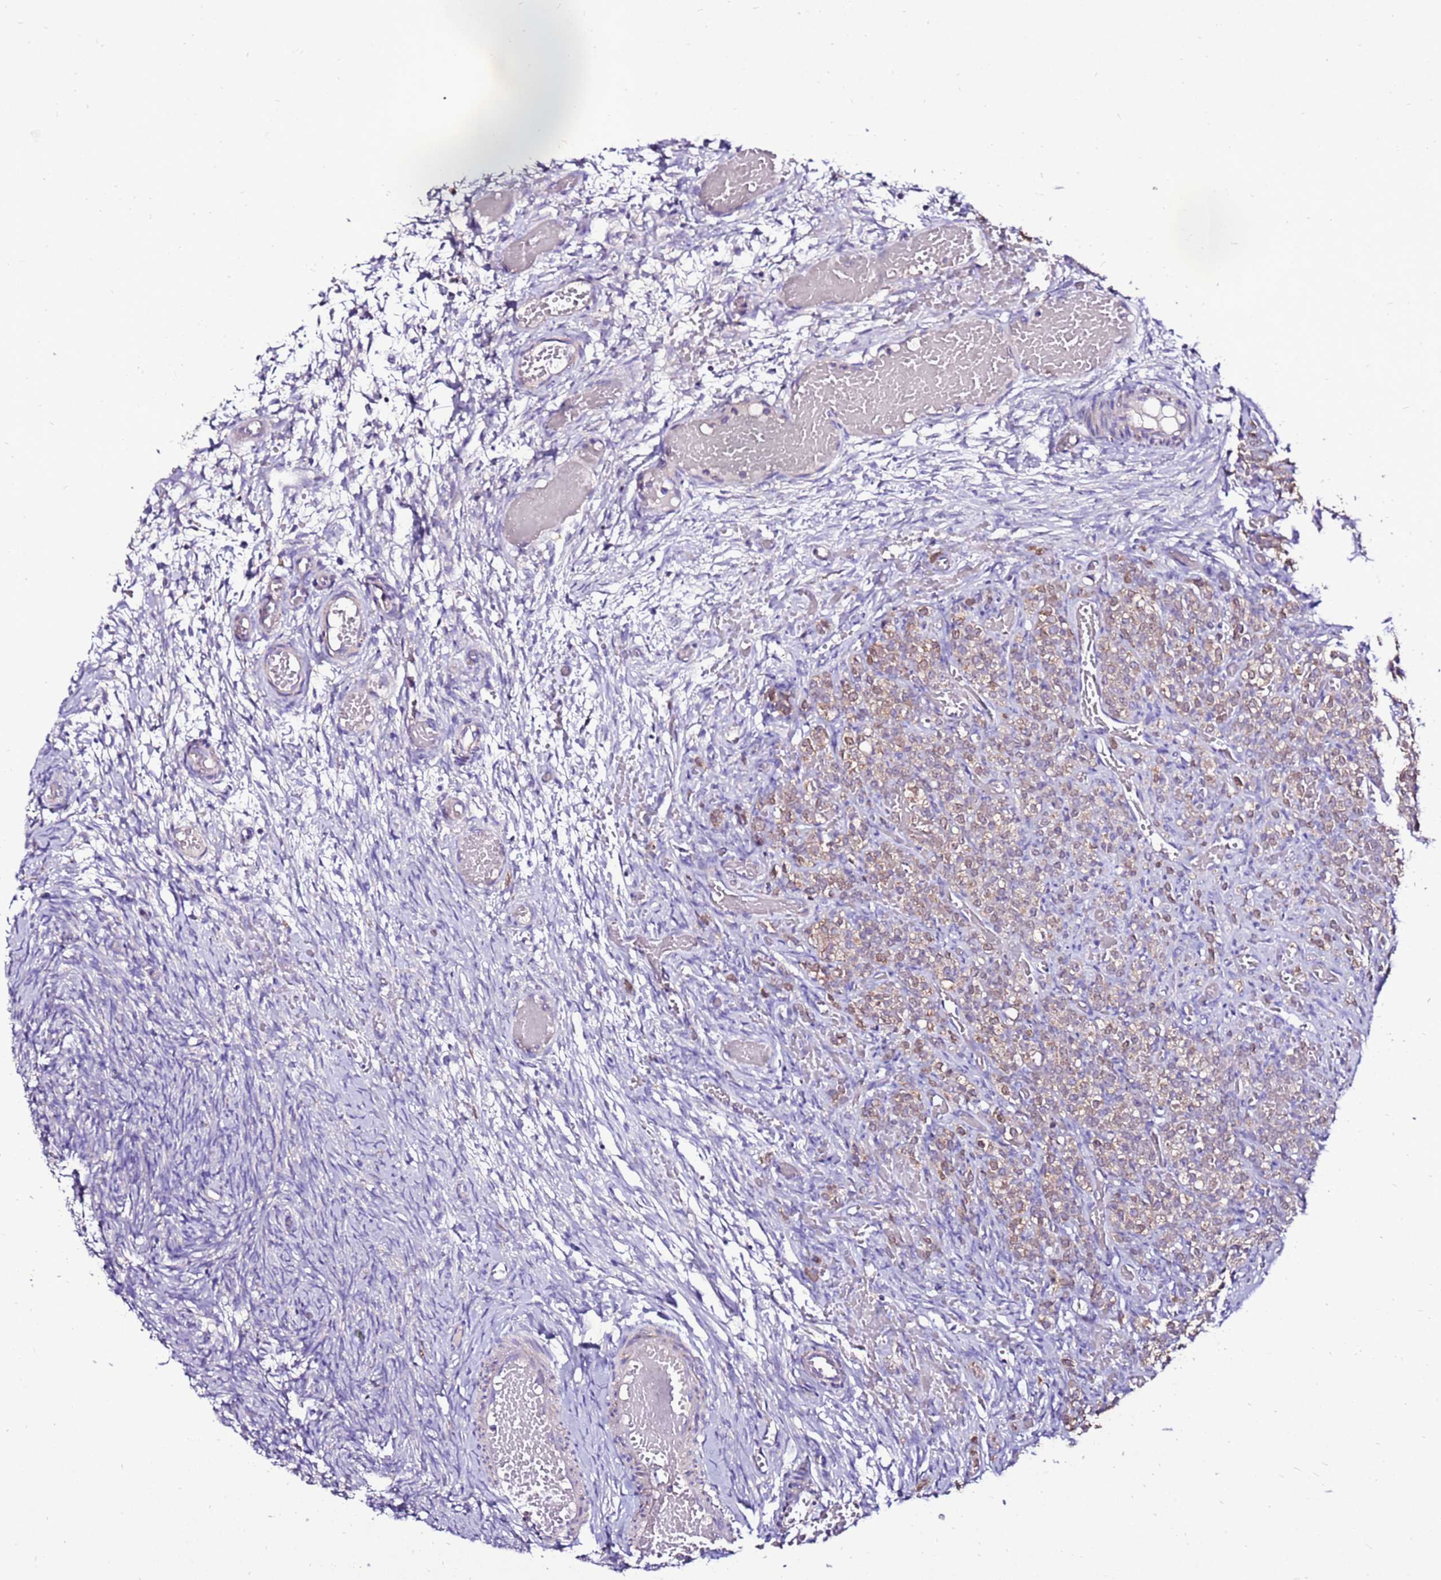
{"staining": {"intensity": "weak", "quantity": ">75%", "location": "cytoplasmic/membranous"}, "tissue": "ovary", "cell_type": "Follicle cells", "image_type": "normal", "snomed": [{"axis": "morphology", "description": "Adenocarcinoma, NOS"}, {"axis": "topography", "description": "Endometrium"}], "caption": "Immunohistochemical staining of benign human ovary exhibits low levels of weak cytoplasmic/membranous positivity in about >75% of follicle cells. (DAB (3,3'-diaminobenzidine) IHC, brown staining for protein, blue staining for nuclei).", "gene": "TMEM106C", "patient": {"sex": "female", "age": 32}}